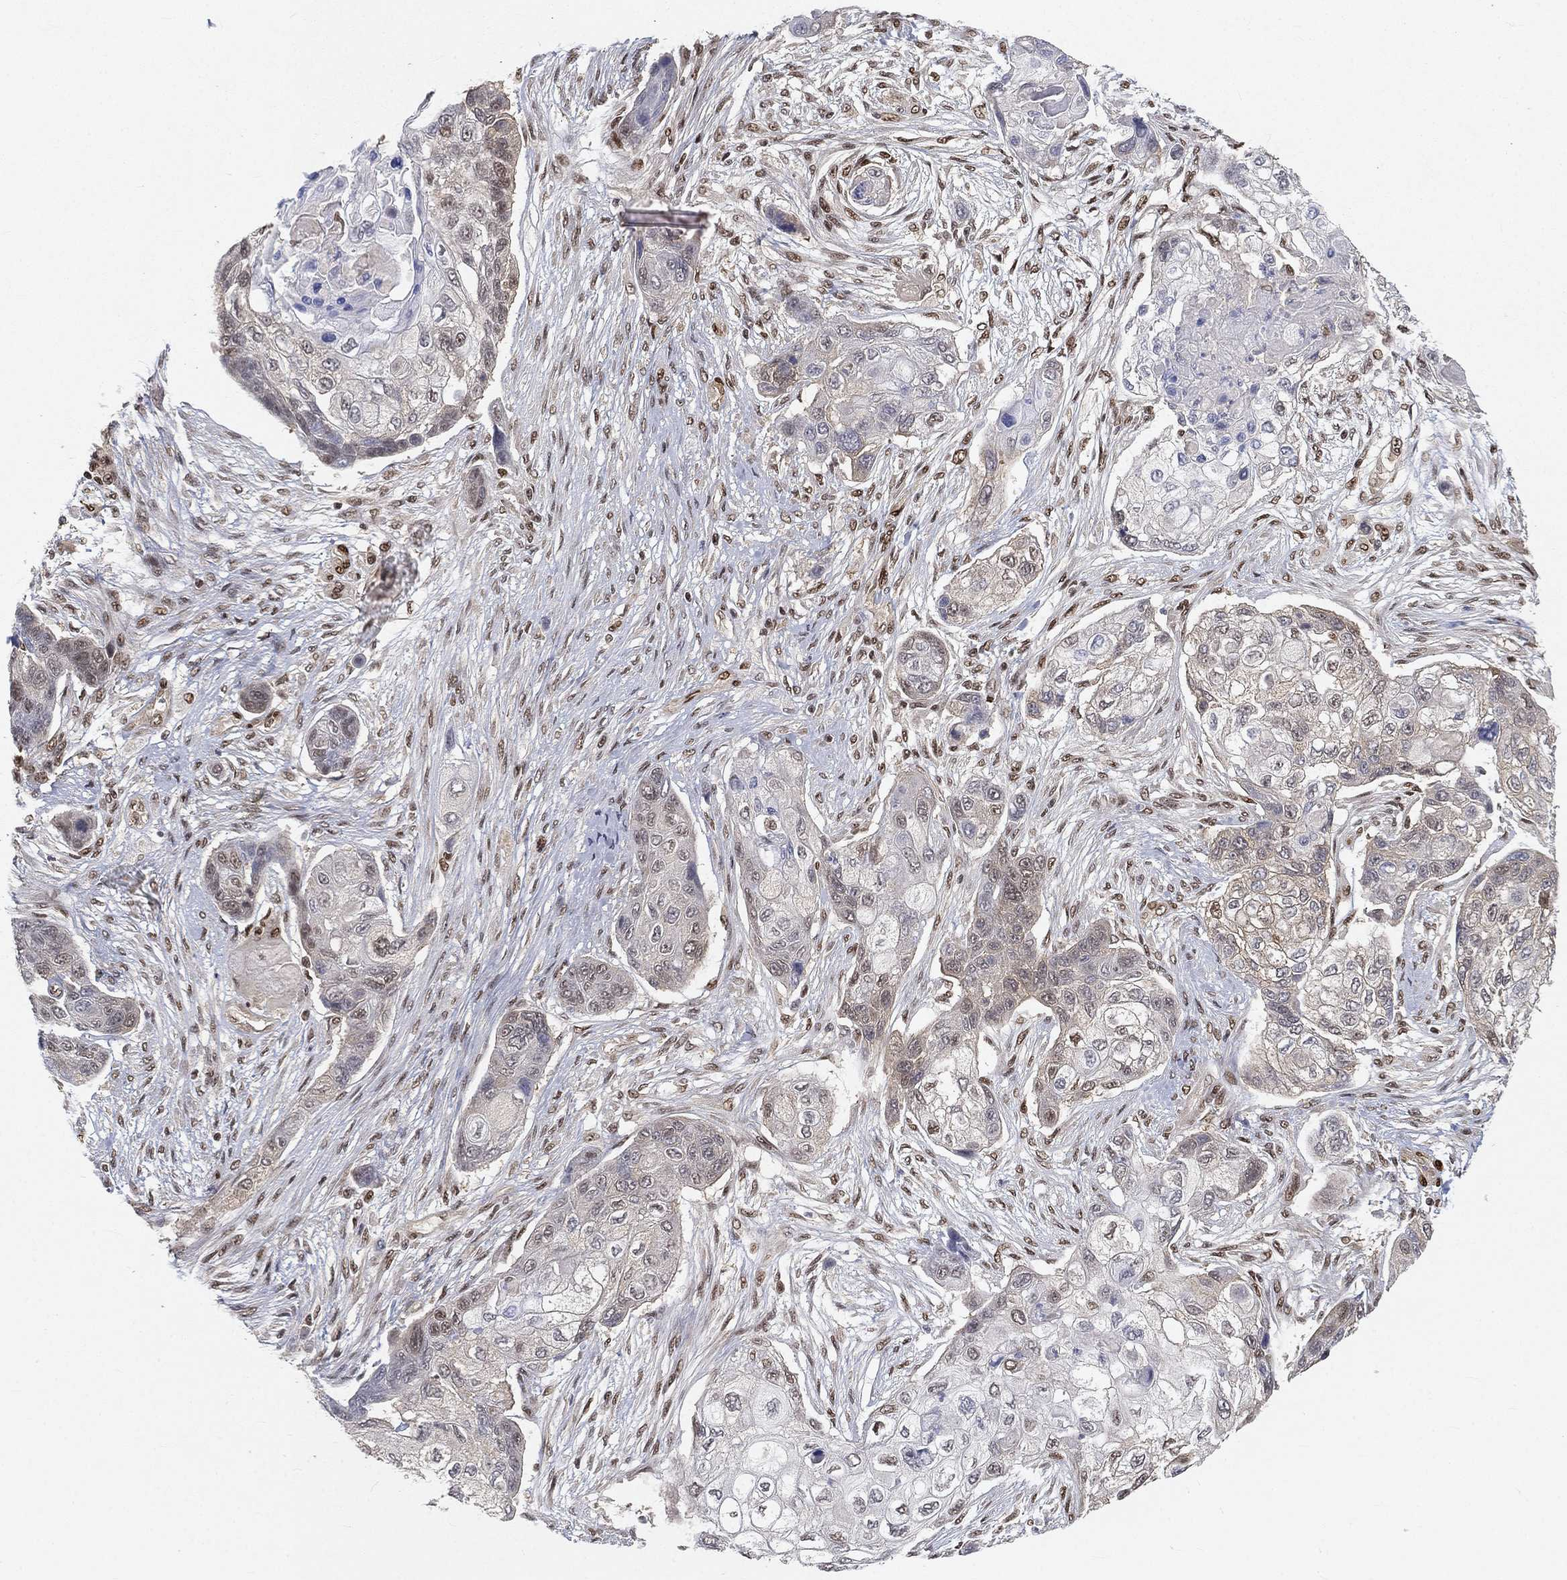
{"staining": {"intensity": "negative", "quantity": "none", "location": "none"}, "tissue": "lung cancer", "cell_type": "Tumor cells", "image_type": "cancer", "snomed": [{"axis": "morphology", "description": "Squamous cell carcinoma, NOS"}, {"axis": "topography", "description": "Lung"}], "caption": "IHC of lung squamous cell carcinoma shows no positivity in tumor cells.", "gene": "CRTC3", "patient": {"sex": "male", "age": 69}}